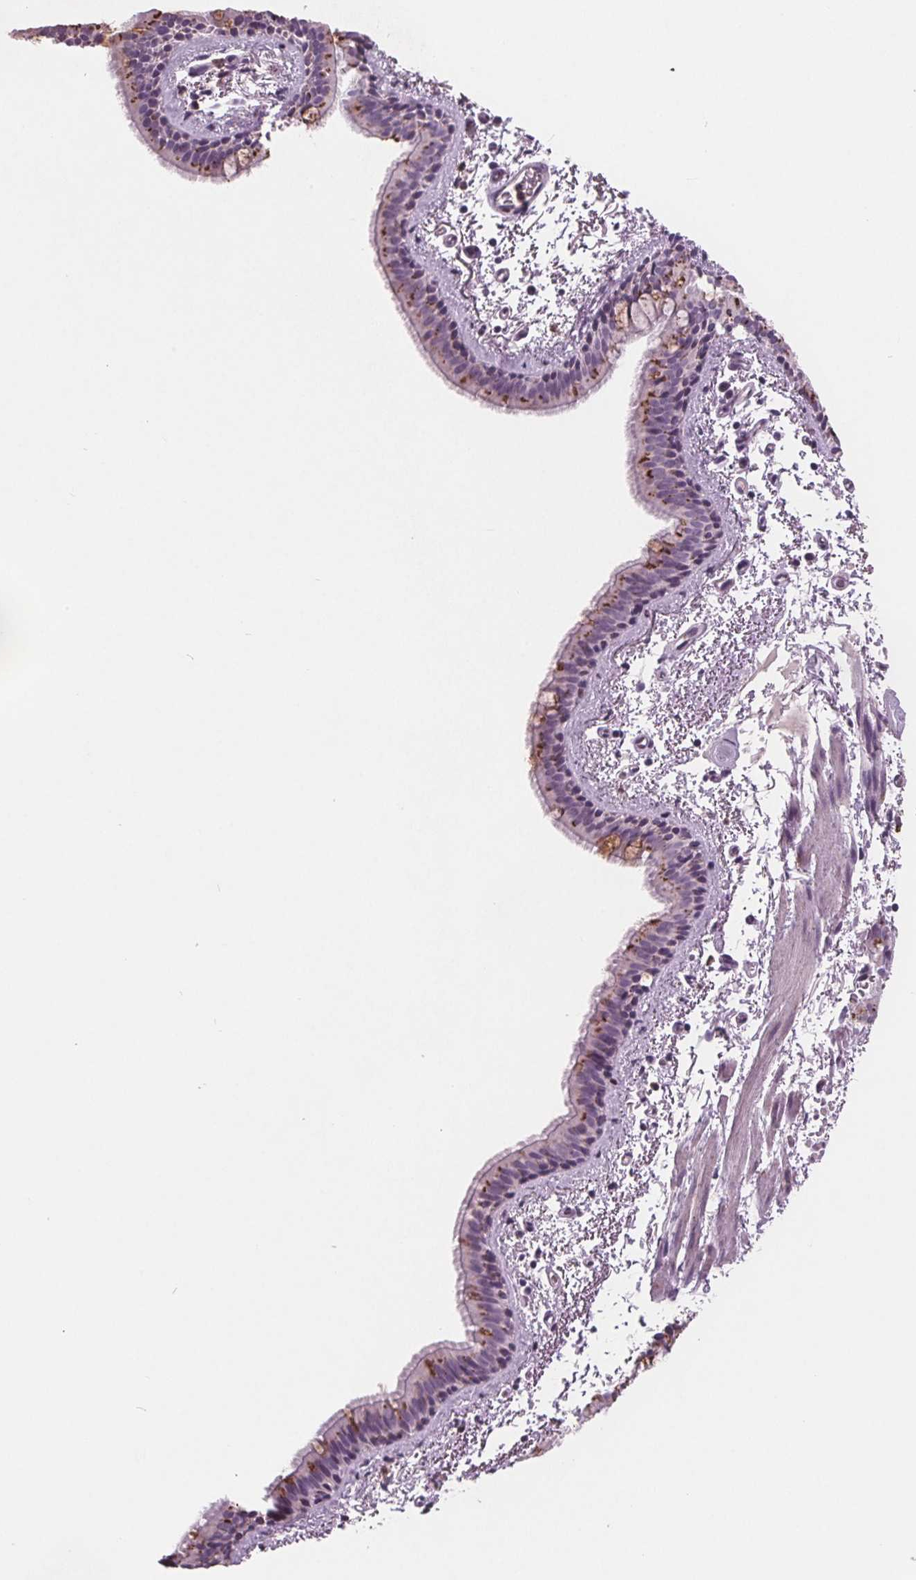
{"staining": {"intensity": "moderate", "quantity": "25%-75%", "location": "cytoplasmic/membranous"}, "tissue": "bronchus", "cell_type": "Respiratory epithelial cells", "image_type": "normal", "snomed": [{"axis": "morphology", "description": "Normal tissue, NOS"}, {"axis": "topography", "description": "Bronchus"}], "caption": "Protein staining by IHC reveals moderate cytoplasmic/membranous expression in approximately 25%-75% of respiratory epithelial cells in unremarkable bronchus.", "gene": "PTPN14", "patient": {"sex": "female", "age": 61}}